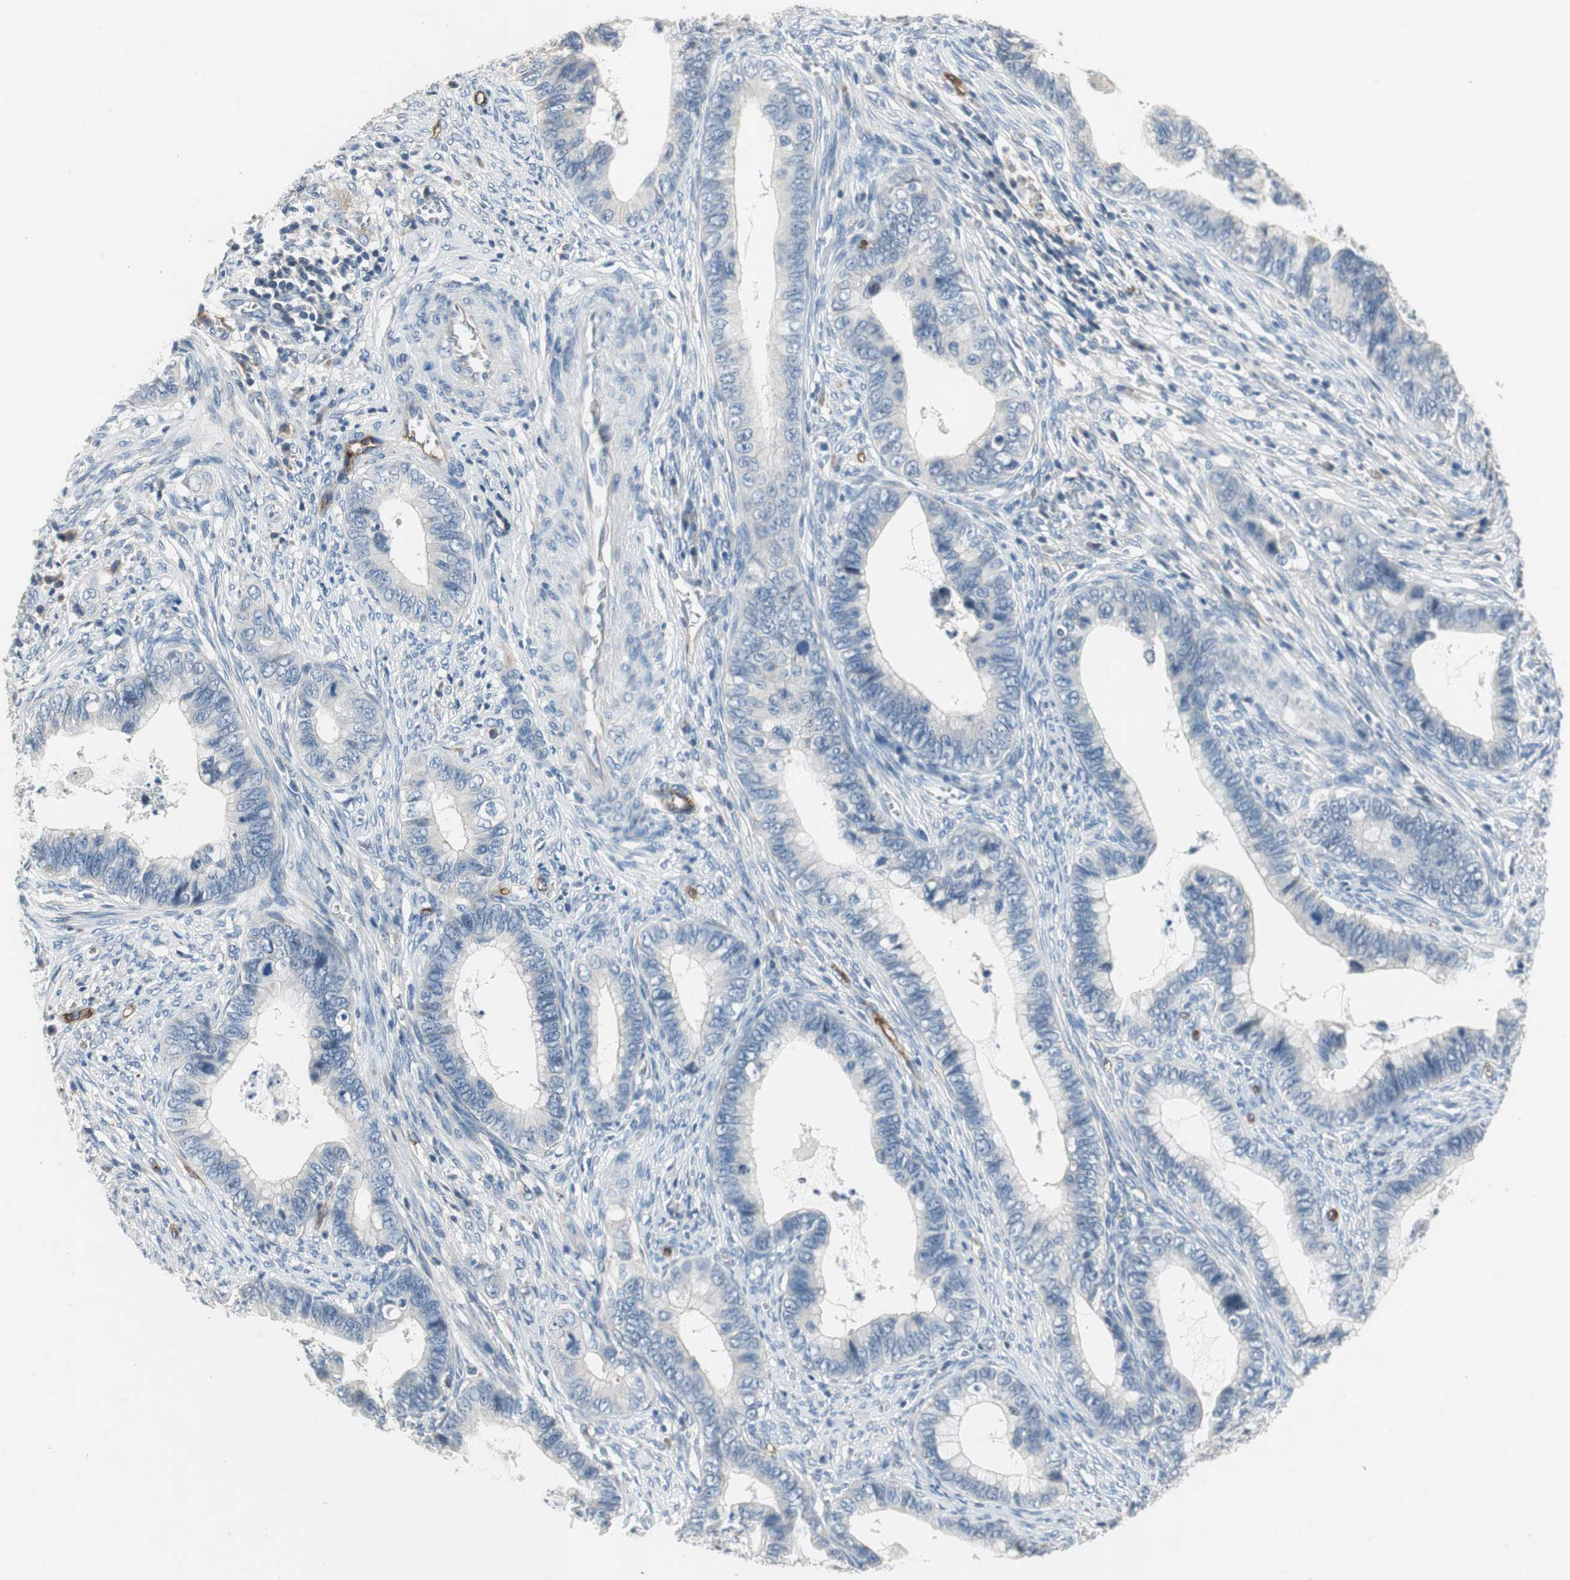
{"staining": {"intensity": "negative", "quantity": "none", "location": "none"}, "tissue": "cervical cancer", "cell_type": "Tumor cells", "image_type": "cancer", "snomed": [{"axis": "morphology", "description": "Adenocarcinoma, NOS"}, {"axis": "topography", "description": "Cervix"}], "caption": "The image shows no staining of tumor cells in adenocarcinoma (cervical). (DAB (3,3'-diaminobenzidine) immunohistochemistry, high magnification).", "gene": "ALPL", "patient": {"sex": "female", "age": 44}}